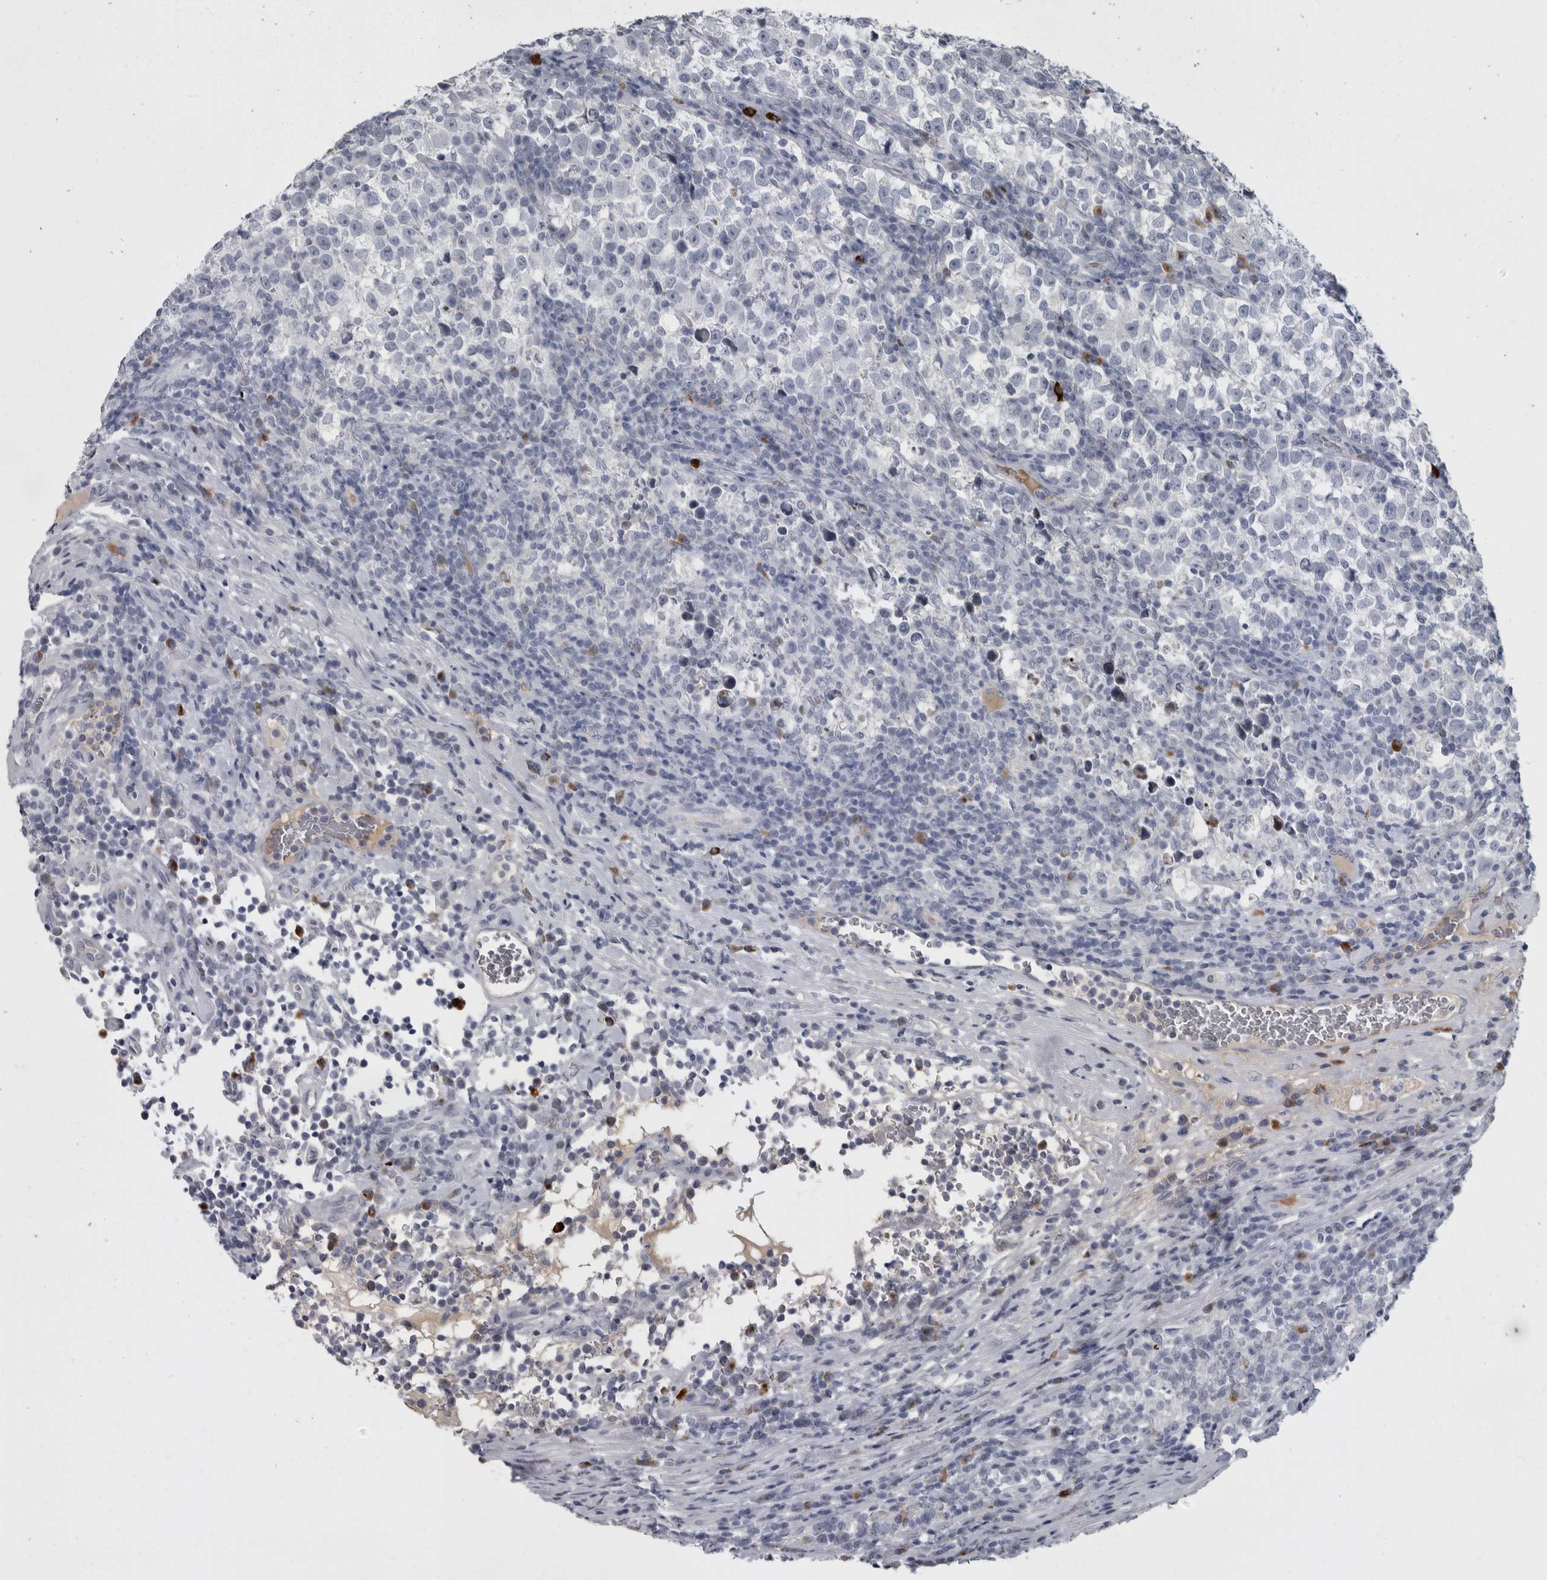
{"staining": {"intensity": "negative", "quantity": "none", "location": "none"}, "tissue": "testis cancer", "cell_type": "Tumor cells", "image_type": "cancer", "snomed": [{"axis": "morphology", "description": "Normal tissue, NOS"}, {"axis": "morphology", "description": "Seminoma, NOS"}, {"axis": "topography", "description": "Testis"}], "caption": "Immunohistochemical staining of testis seminoma exhibits no significant staining in tumor cells.", "gene": "SLC25A39", "patient": {"sex": "male", "age": 43}}